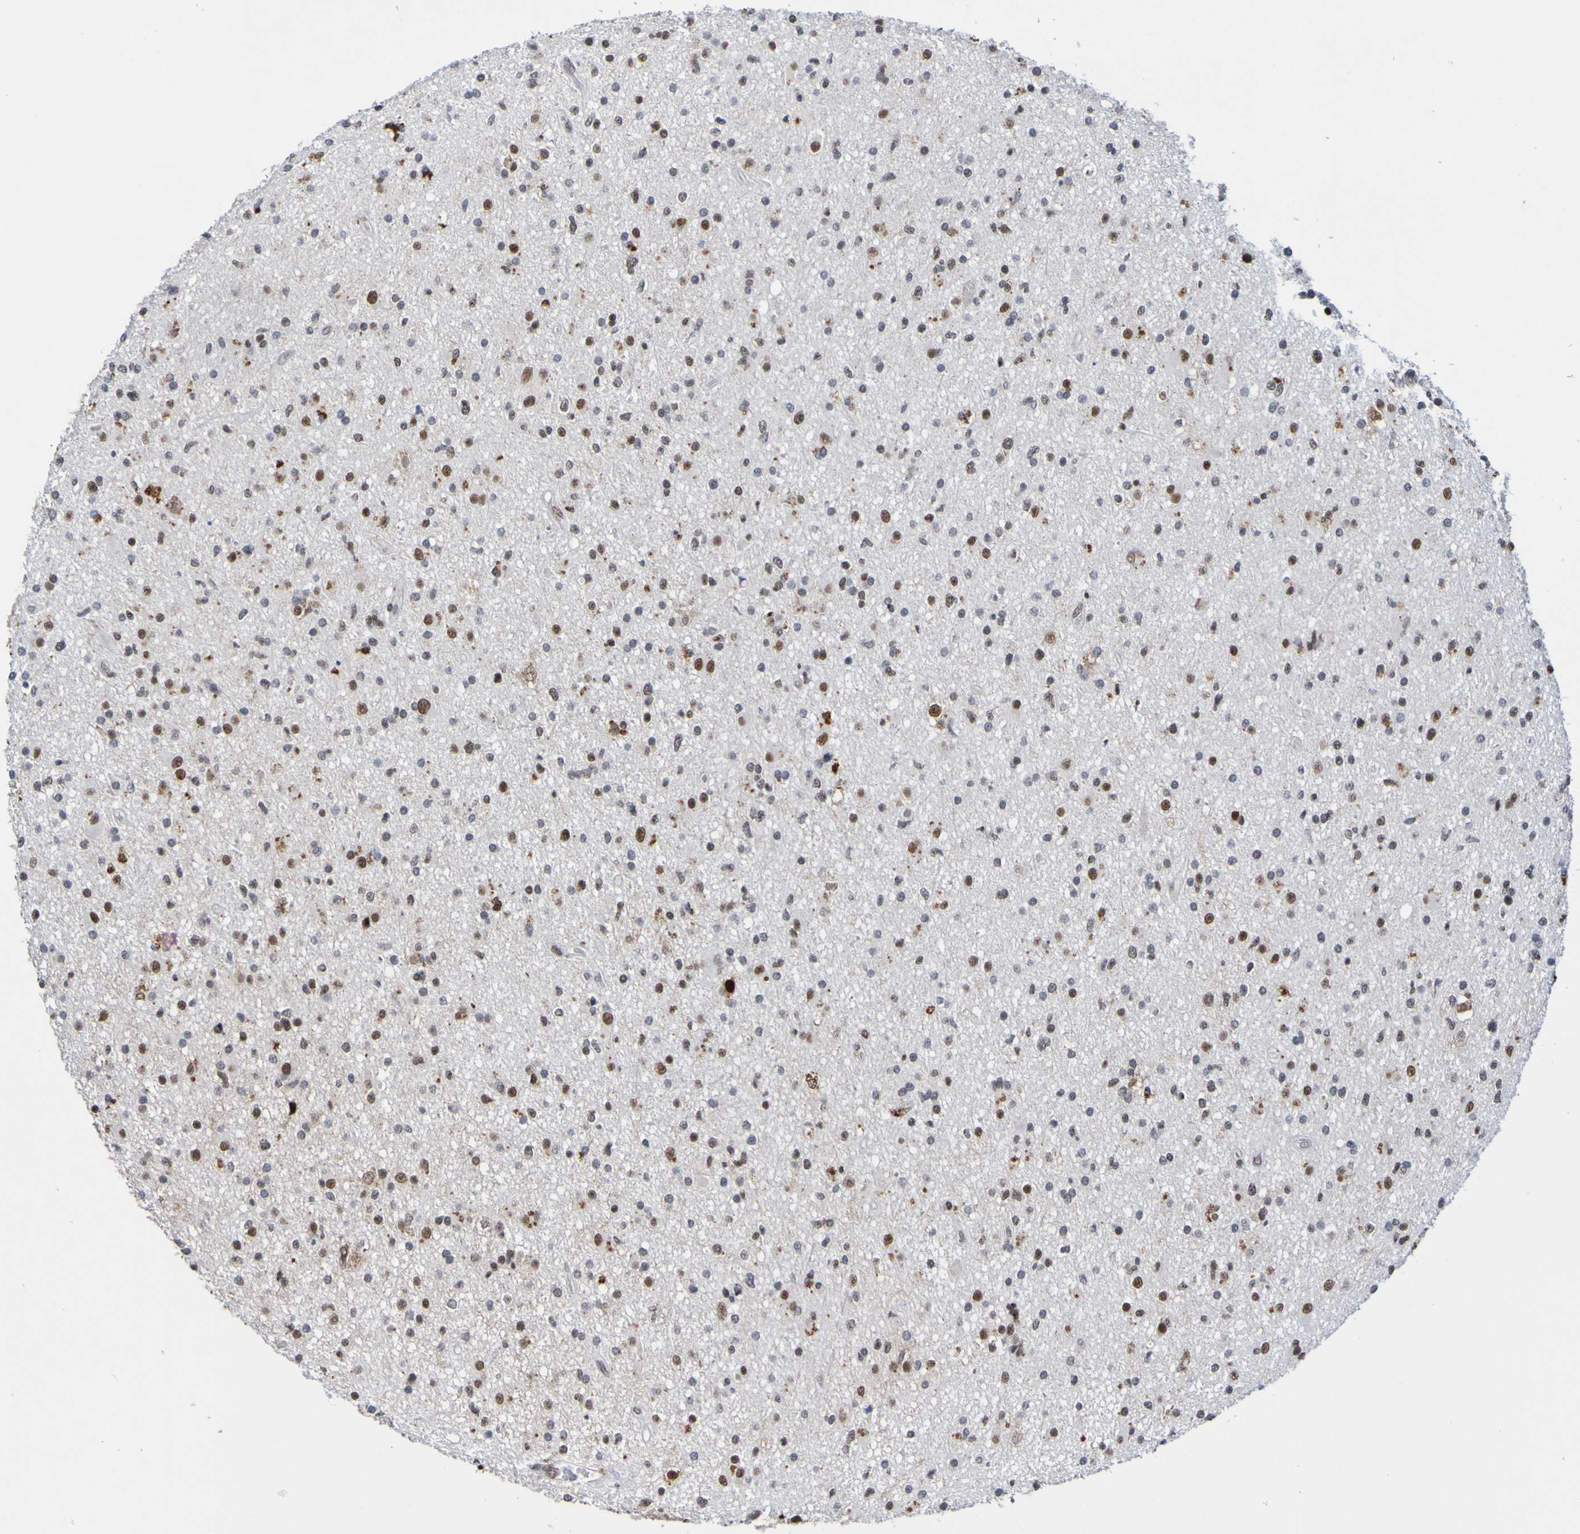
{"staining": {"intensity": "moderate", "quantity": "25%-75%", "location": "nuclear"}, "tissue": "glioma", "cell_type": "Tumor cells", "image_type": "cancer", "snomed": [{"axis": "morphology", "description": "Glioma, malignant, High grade"}, {"axis": "topography", "description": "Brain"}], "caption": "There is medium levels of moderate nuclear positivity in tumor cells of glioma, as demonstrated by immunohistochemical staining (brown color).", "gene": "PCGF1", "patient": {"sex": "male", "age": 33}}